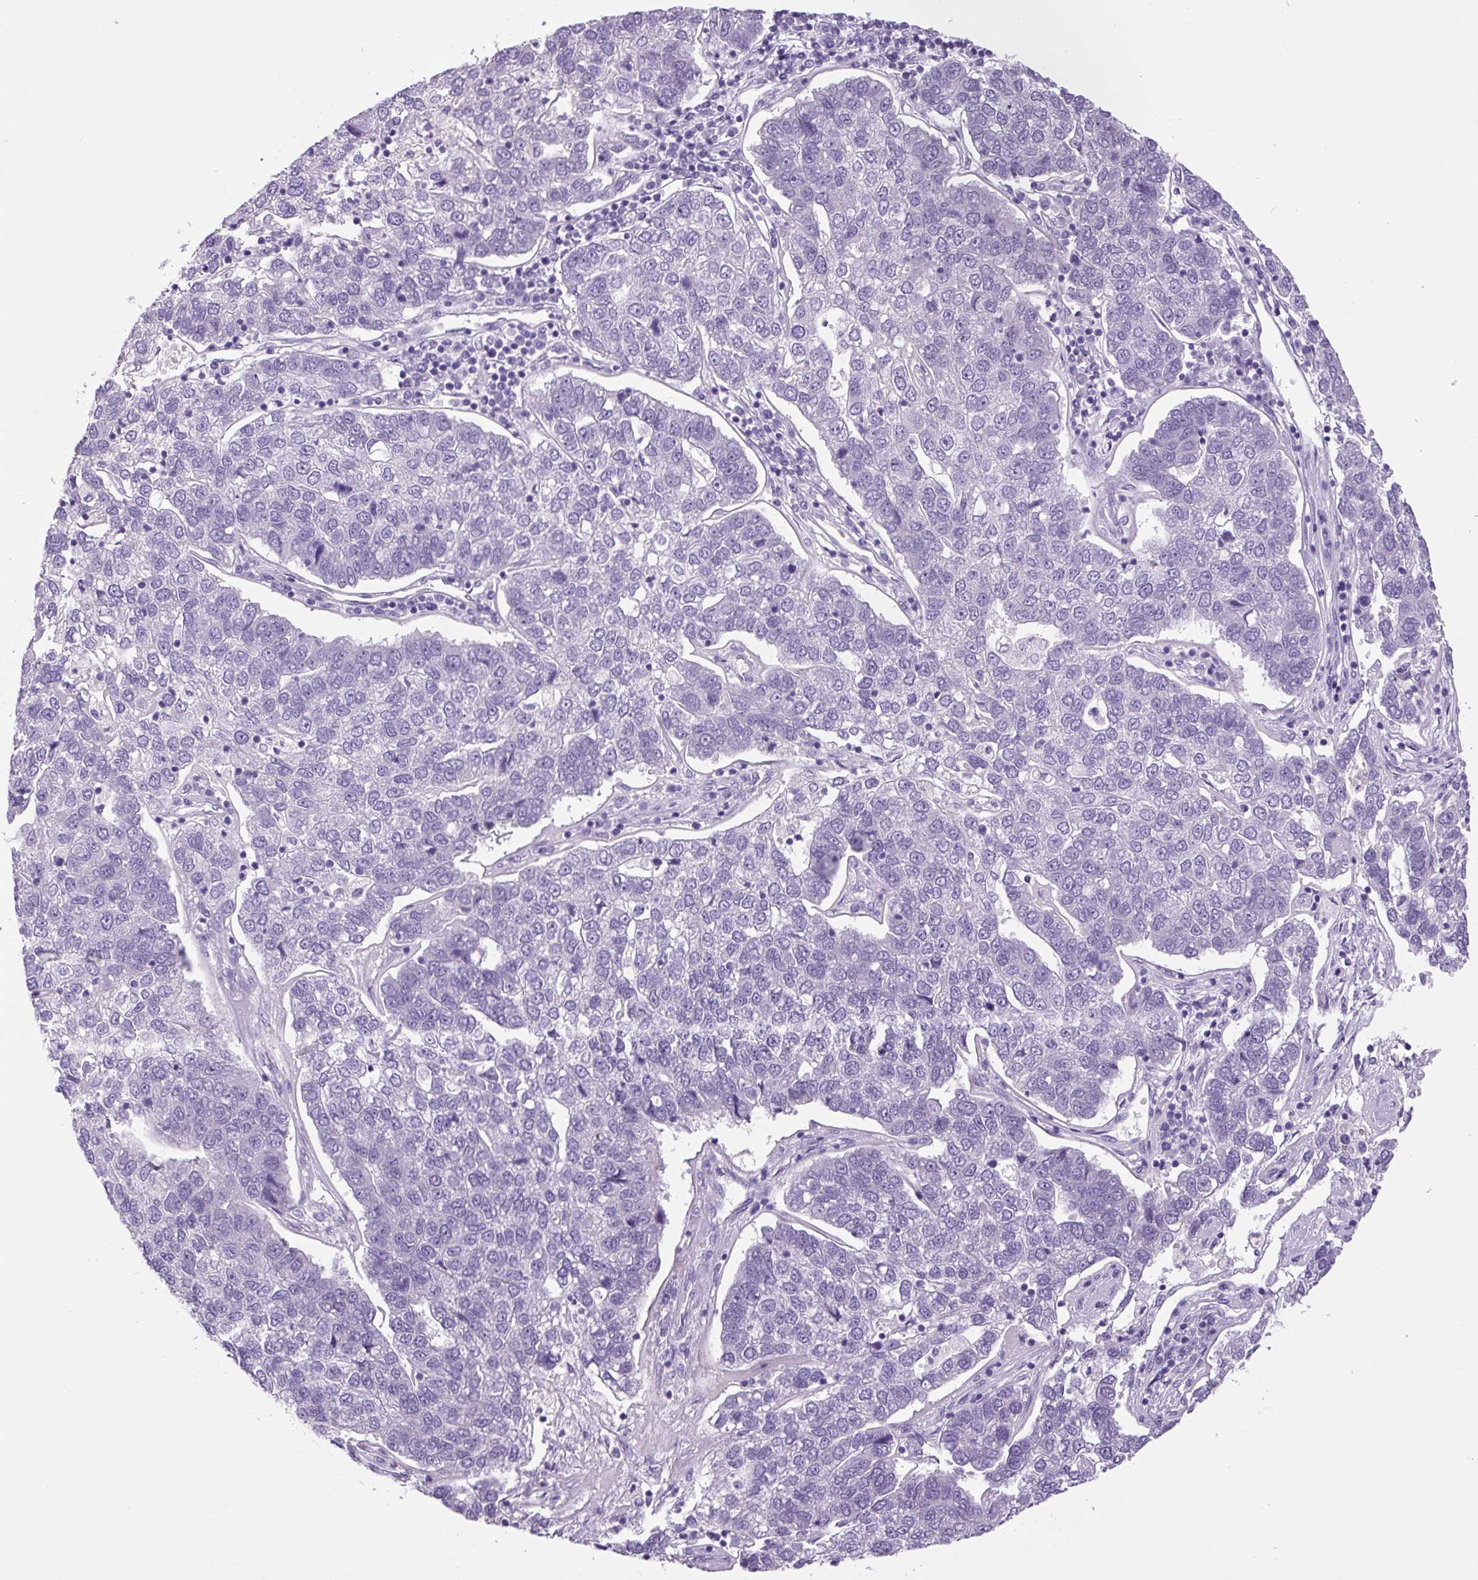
{"staining": {"intensity": "negative", "quantity": "none", "location": "none"}, "tissue": "pancreatic cancer", "cell_type": "Tumor cells", "image_type": "cancer", "snomed": [{"axis": "morphology", "description": "Adenocarcinoma, NOS"}, {"axis": "topography", "description": "Pancreas"}], "caption": "Protein analysis of pancreatic adenocarcinoma shows no significant expression in tumor cells. (IHC, brightfield microscopy, high magnification).", "gene": "CHGA", "patient": {"sex": "female", "age": 61}}